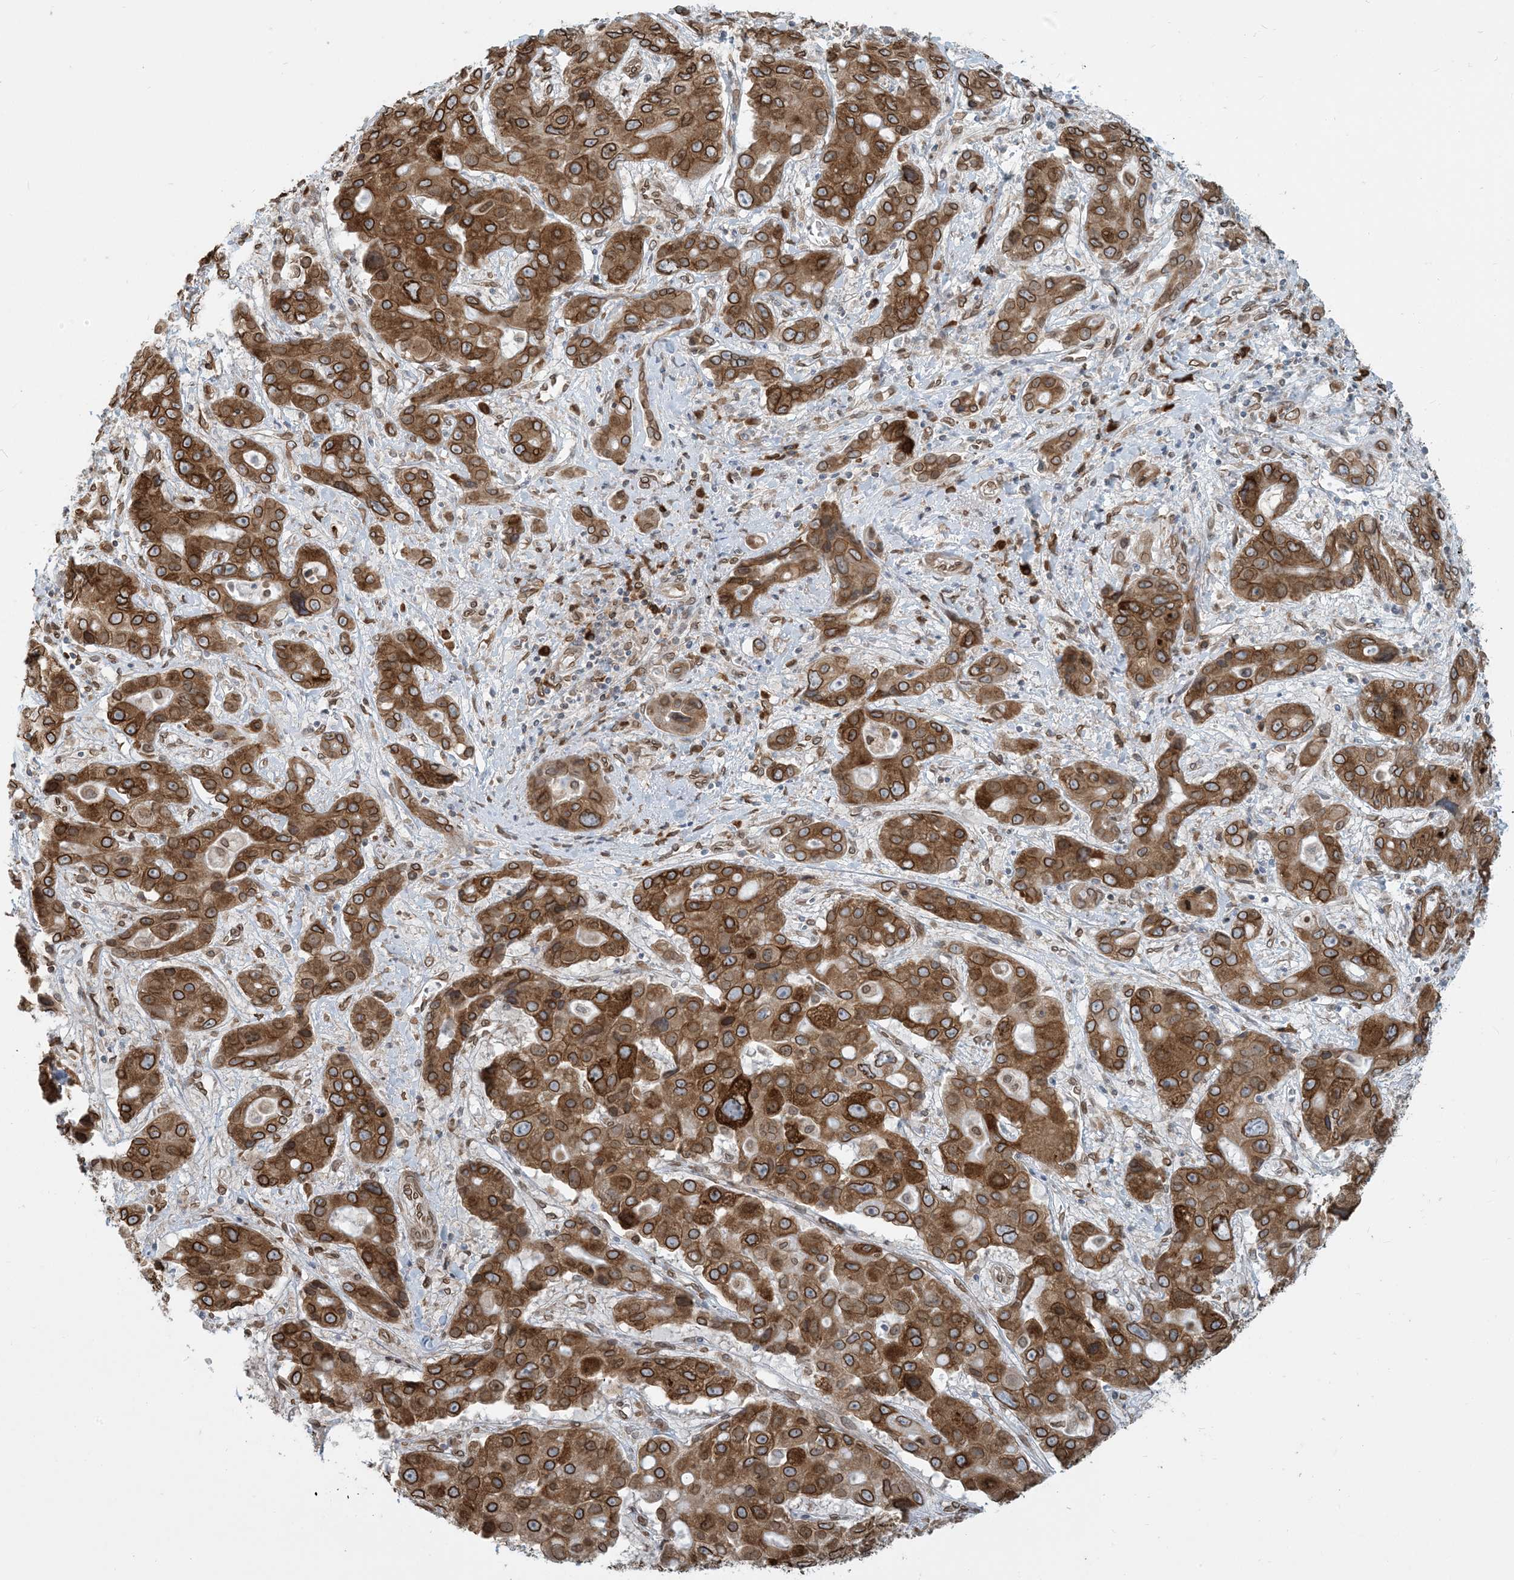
{"staining": {"intensity": "moderate", "quantity": ">75%", "location": "cytoplasmic/membranous,nuclear"}, "tissue": "liver cancer", "cell_type": "Tumor cells", "image_type": "cancer", "snomed": [{"axis": "morphology", "description": "Cholangiocarcinoma"}, {"axis": "topography", "description": "Liver"}], "caption": "The image shows a brown stain indicating the presence of a protein in the cytoplasmic/membranous and nuclear of tumor cells in liver cancer (cholangiocarcinoma). The protein is shown in brown color, while the nuclei are stained blue.", "gene": "WWP1", "patient": {"sex": "male", "age": 67}}